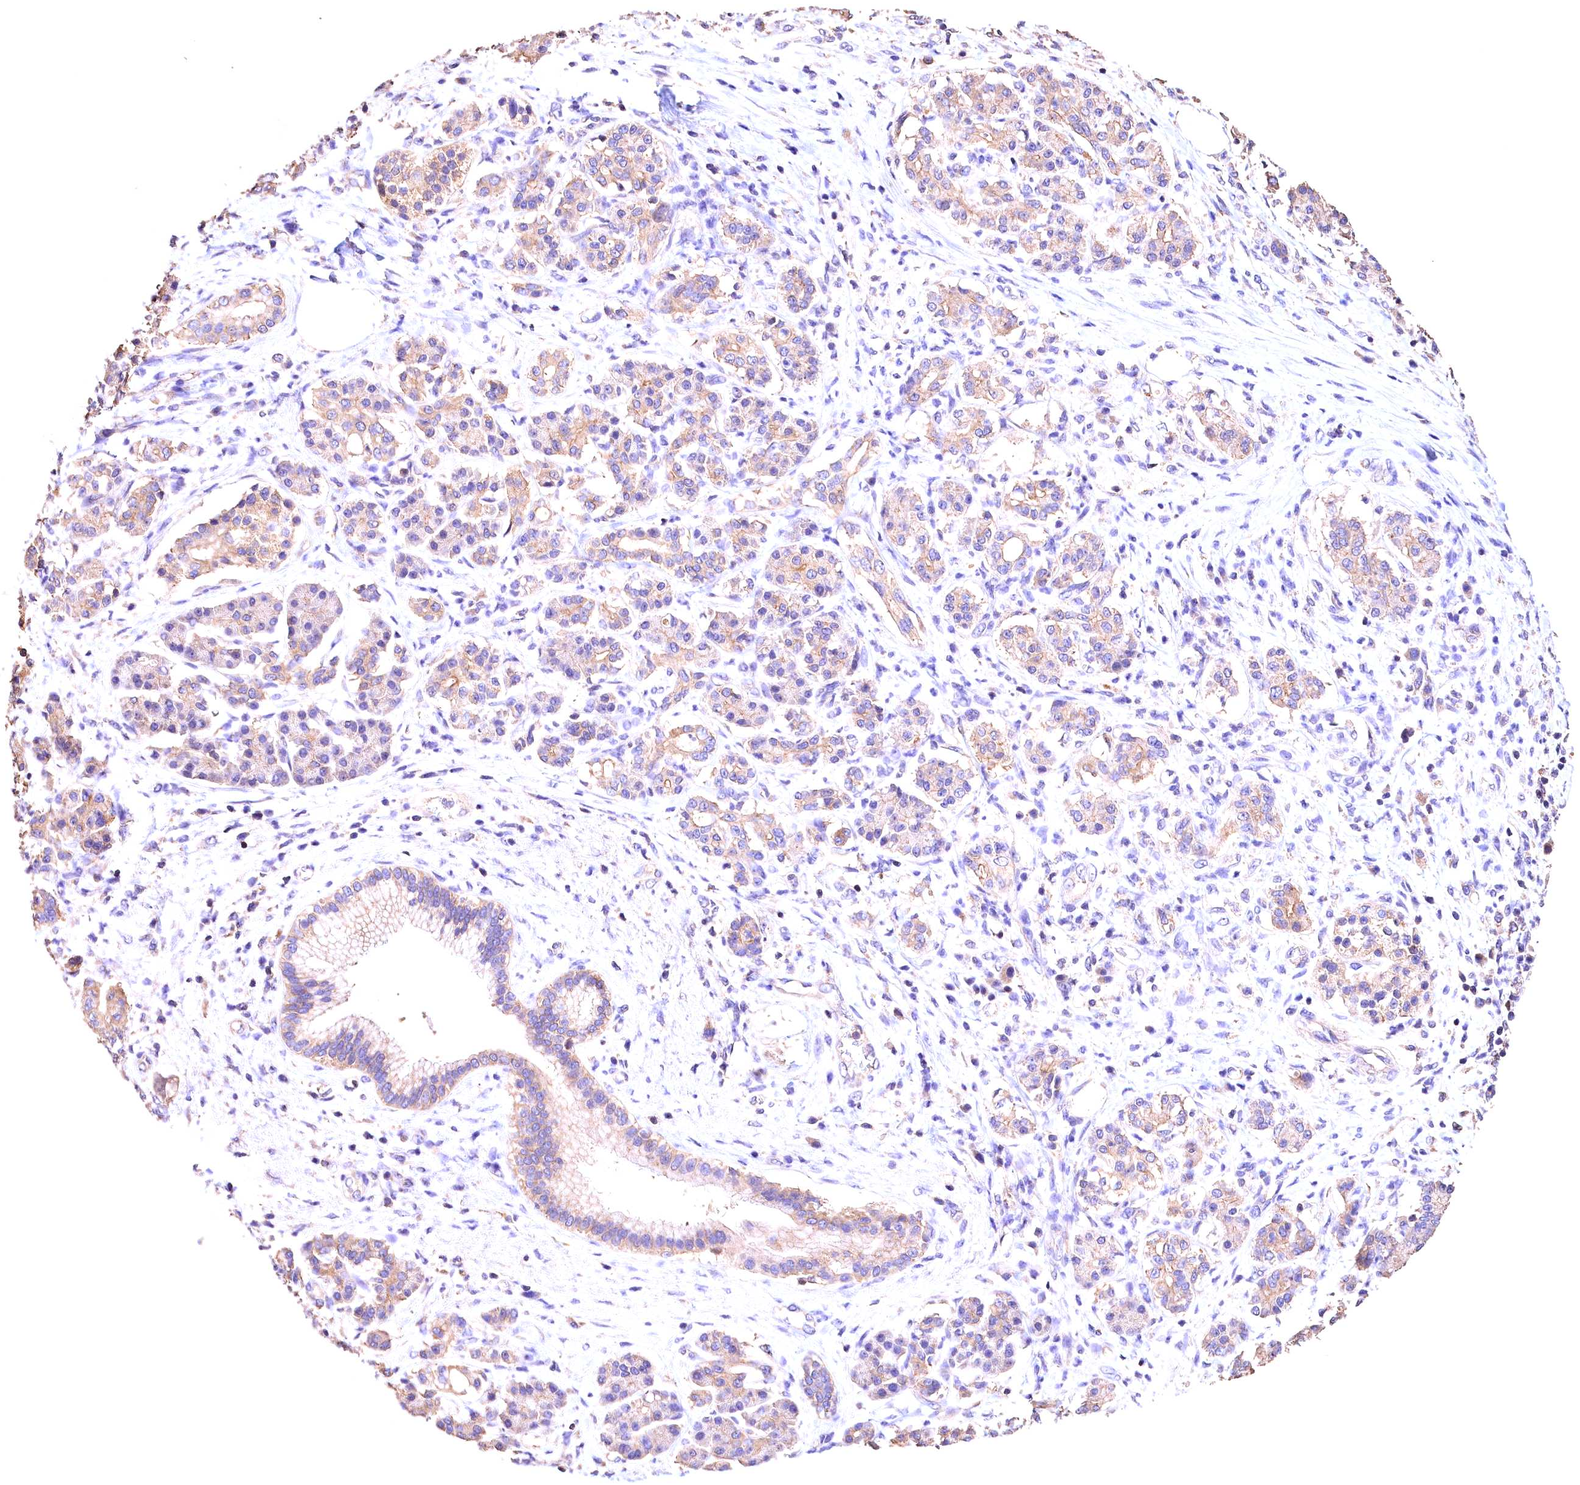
{"staining": {"intensity": "weak", "quantity": "25%-75%", "location": "cytoplasmic/membranous"}, "tissue": "pancreatic cancer", "cell_type": "Tumor cells", "image_type": "cancer", "snomed": [{"axis": "morphology", "description": "Adenocarcinoma, NOS"}, {"axis": "topography", "description": "Pancreas"}], "caption": "Immunohistochemistry histopathology image of pancreatic cancer stained for a protein (brown), which exhibits low levels of weak cytoplasmic/membranous staining in approximately 25%-75% of tumor cells.", "gene": "OAS3", "patient": {"sex": "female", "age": 73}}